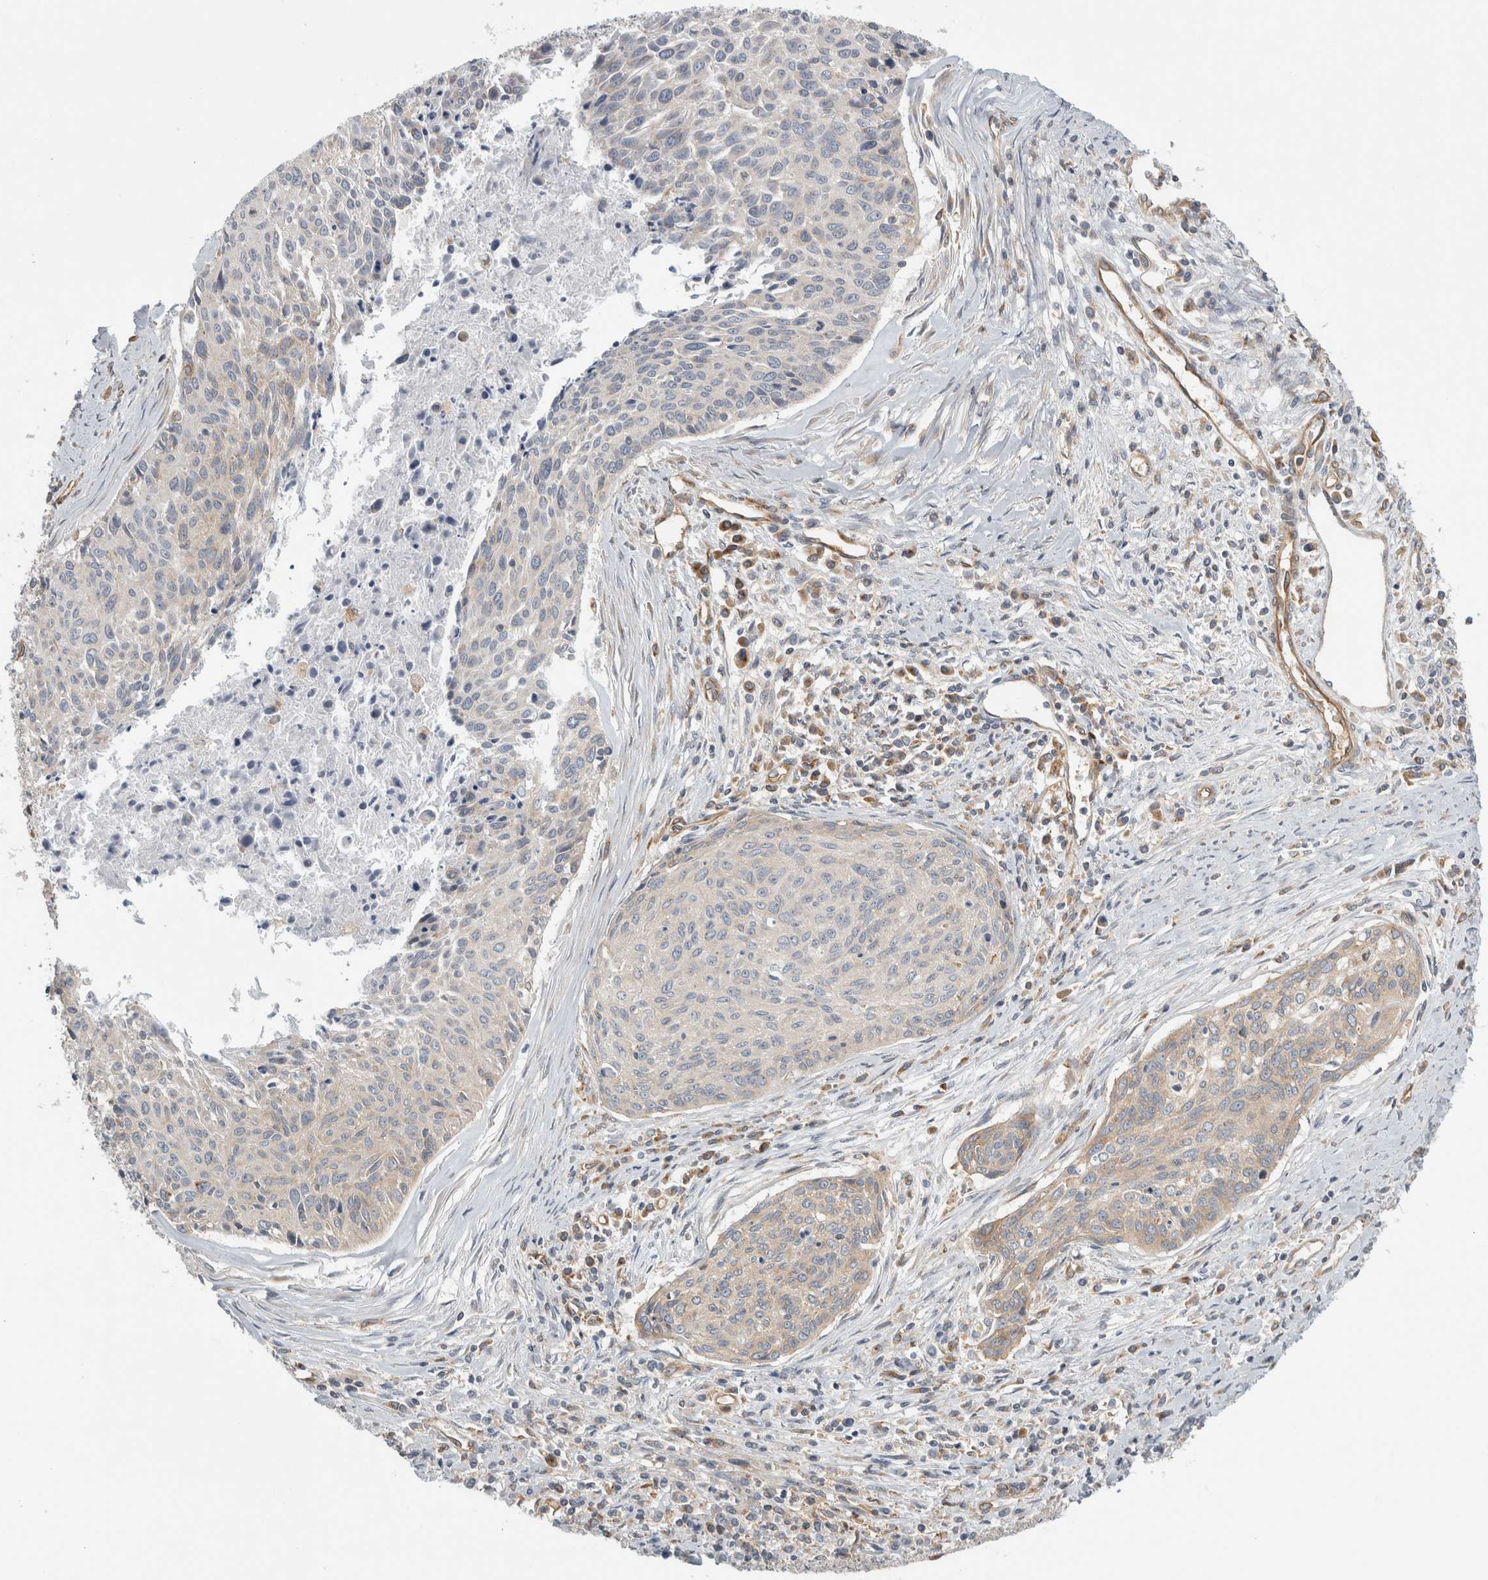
{"staining": {"intensity": "negative", "quantity": "none", "location": "none"}, "tissue": "cervical cancer", "cell_type": "Tumor cells", "image_type": "cancer", "snomed": [{"axis": "morphology", "description": "Squamous cell carcinoma, NOS"}, {"axis": "topography", "description": "Cervix"}], "caption": "DAB (3,3'-diaminobenzidine) immunohistochemical staining of squamous cell carcinoma (cervical) shows no significant positivity in tumor cells.", "gene": "PEX6", "patient": {"sex": "female", "age": 55}}